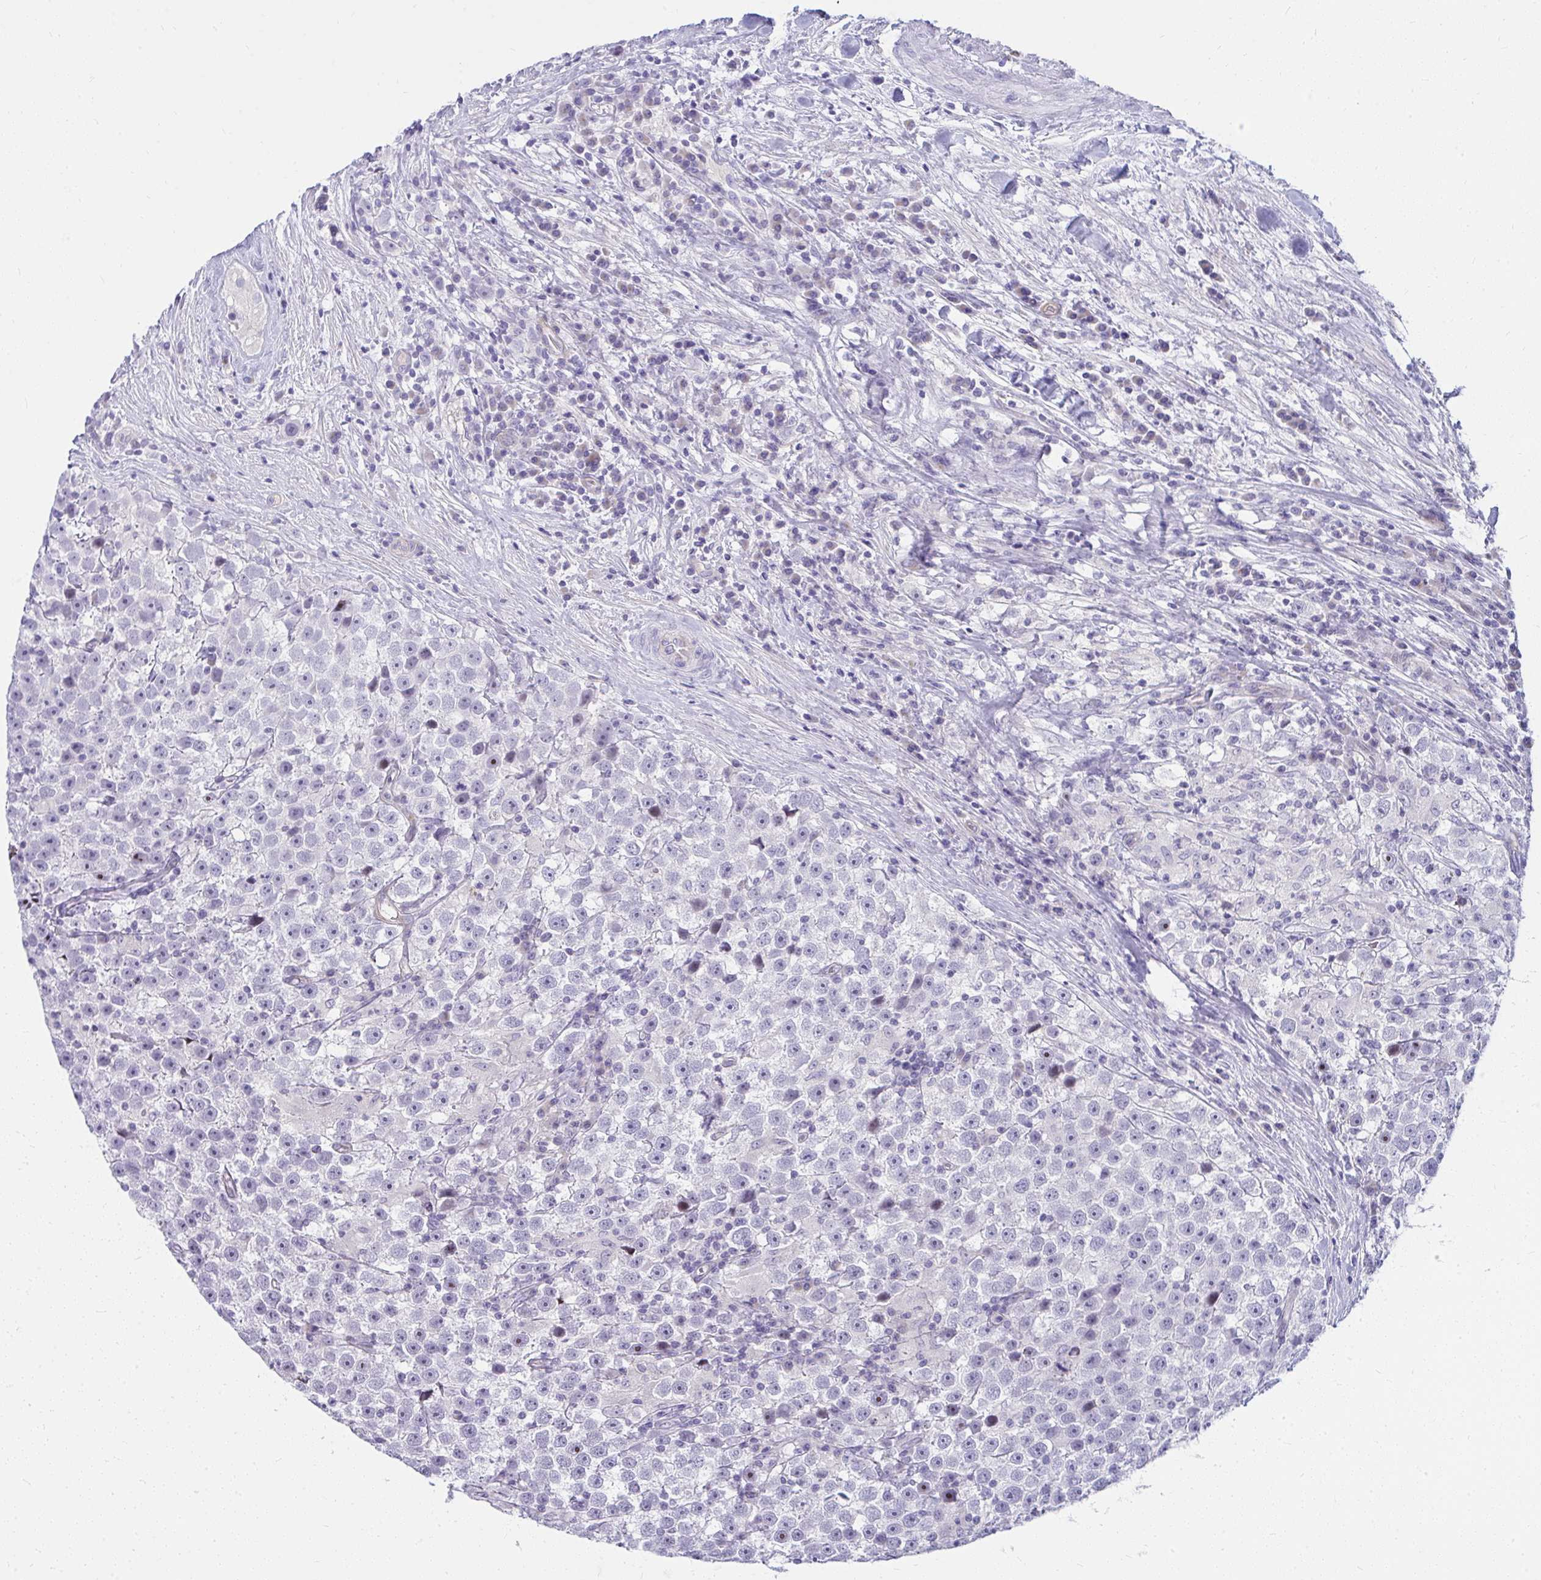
{"staining": {"intensity": "negative", "quantity": "none", "location": "none"}, "tissue": "testis cancer", "cell_type": "Tumor cells", "image_type": "cancer", "snomed": [{"axis": "morphology", "description": "Seminoma, NOS"}, {"axis": "topography", "description": "Testis"}], "caption": "High magnification brightfield microscopy of testis cancer (seminoma) stained with DAB (3,3'-diaminobenzidine) (brown) and counterstained with hematoxylin (blue): tumor cells show no significant positivity.", "gene": "LRRC36", "patient": {"sex": "male", "age": 31}}